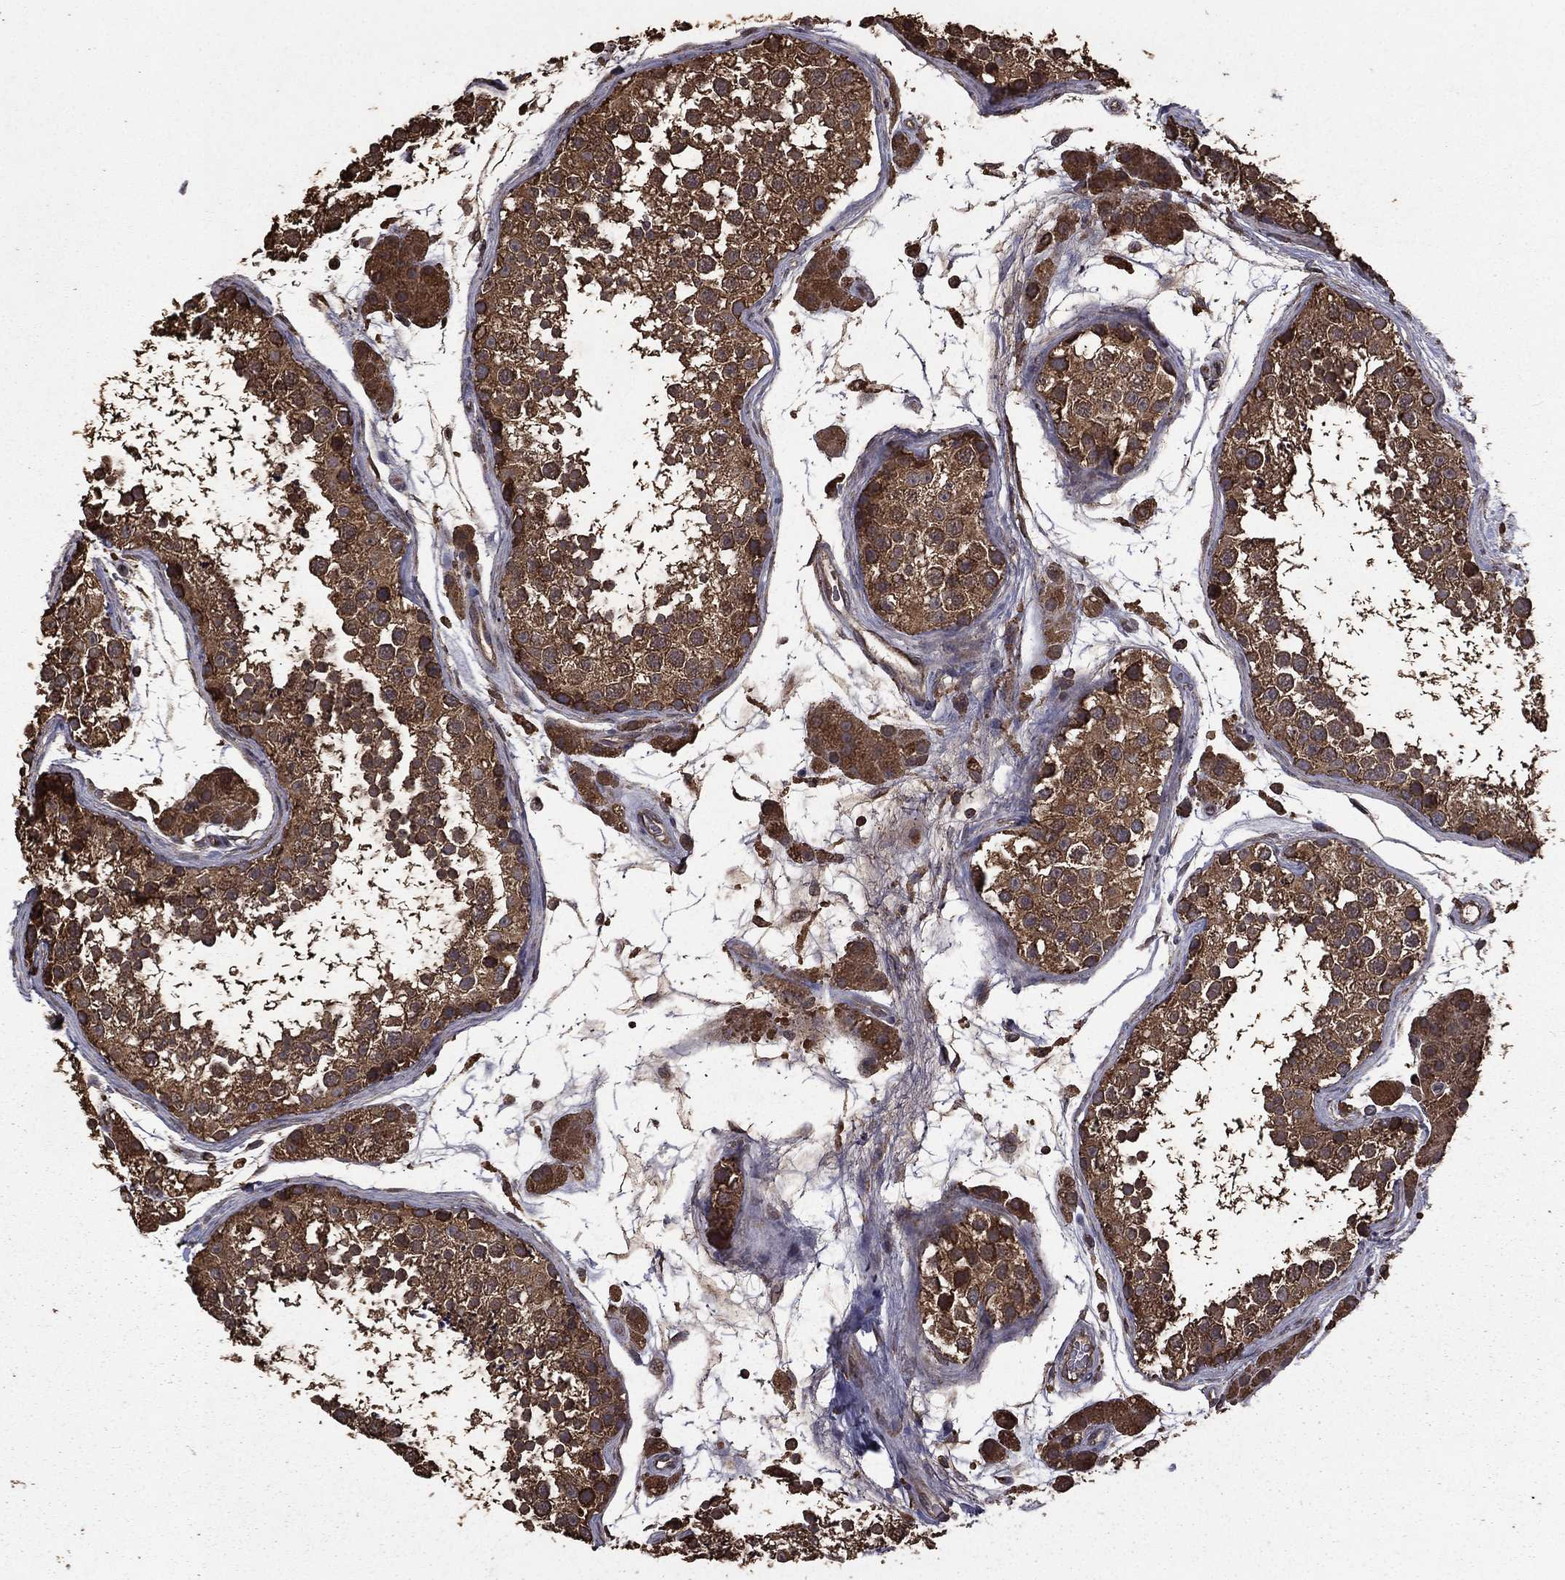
{"staining": {"intensity": "moderate", "quantity": ">75%", "location": "cytoplasmic/membranous"}, "tissue": "testis", "cell_type": "Cells in seminiferous ducts", "image_type": "normal", "snomed": [{"axis": "morphology", "description": "Normal tissue, NOS"}, {"axis": "topography", "description": "Testis"}], "caption": "Protein expression analysis of benign testis demonstrates moderate cytoplasmic/membranous expression in about >75% of cells in seminiferous ducts. (DAB IHC, brown staining for protein, blue staining for nuclei).", "gene": "BIRC6", "patient": {"sex": "male", "age": 41}}